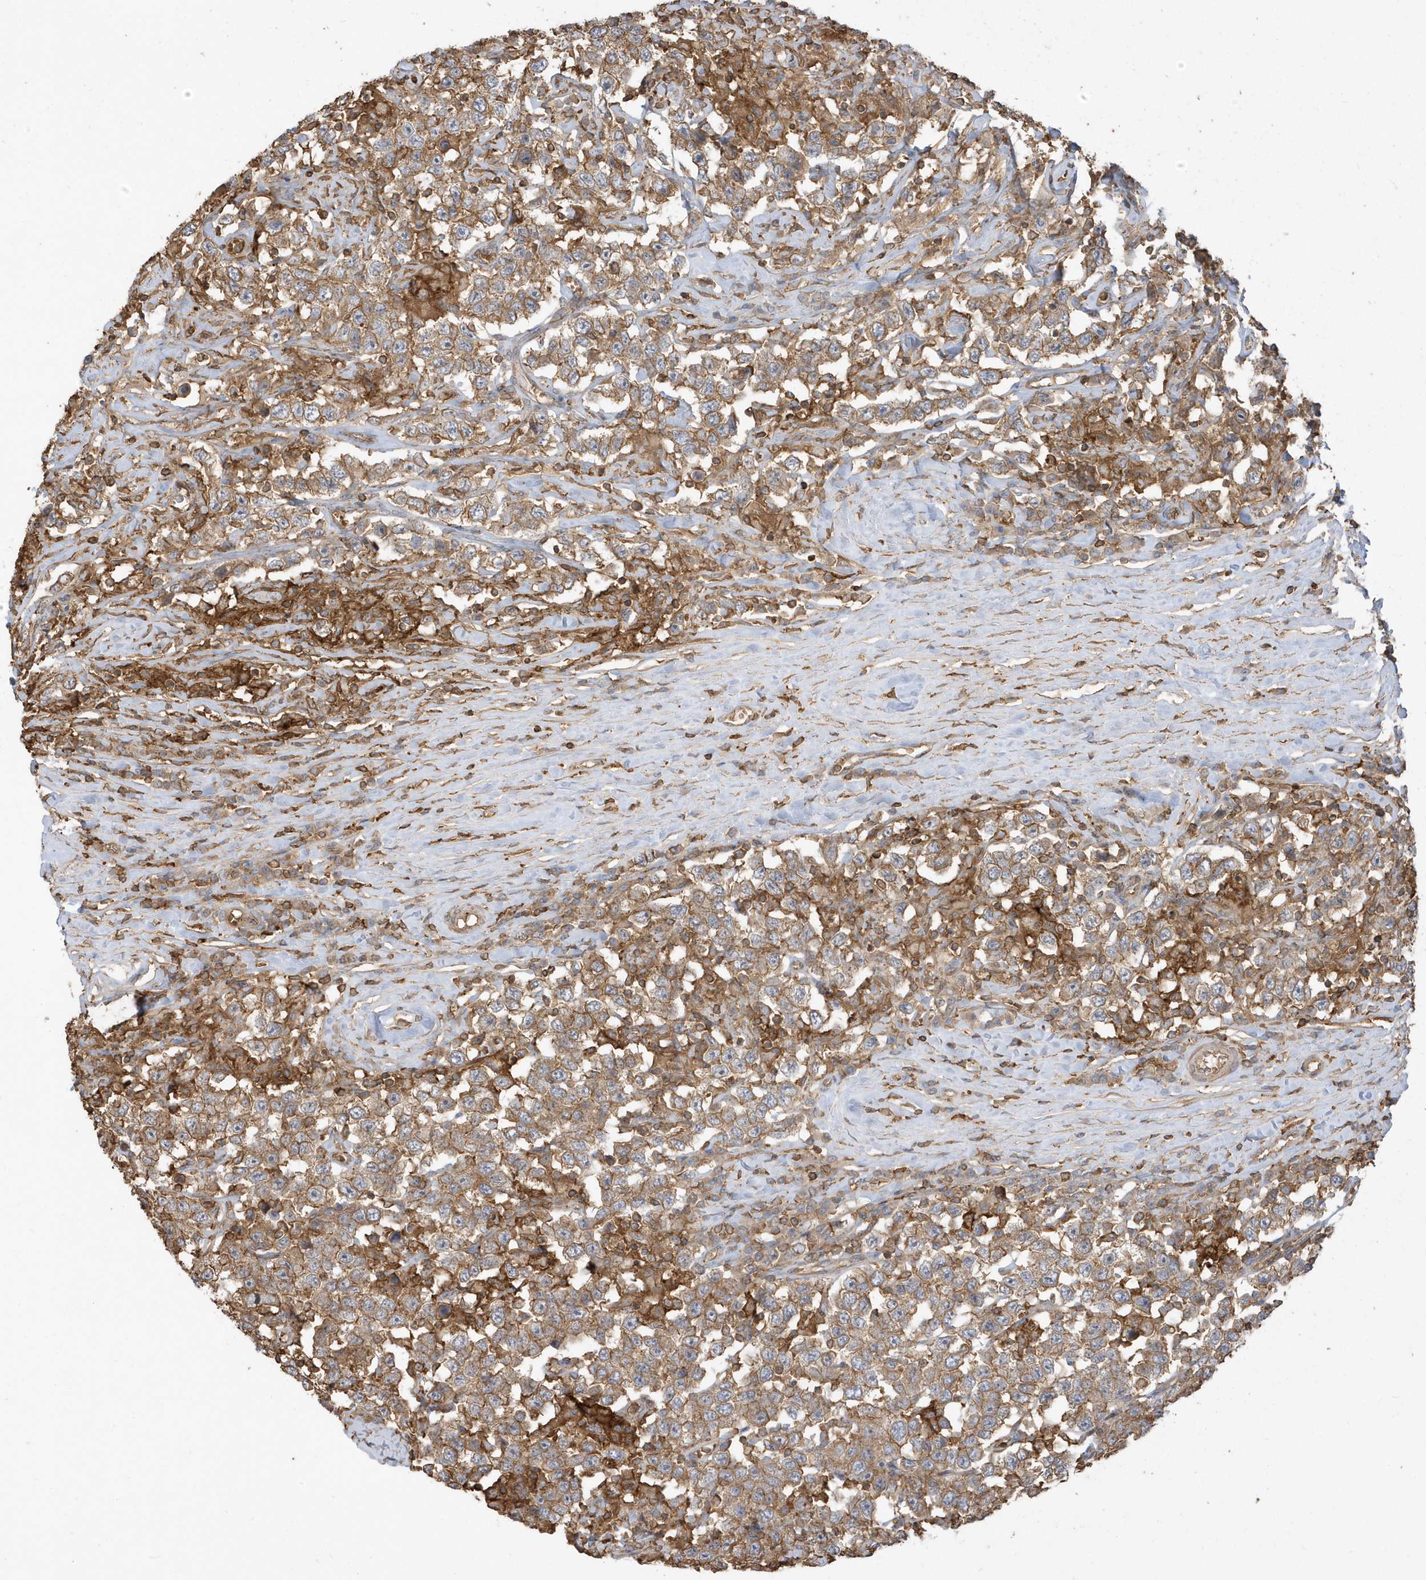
{"staining": {"intensity": "moderate", "quantity": ">75%", "location": "cytoplasmic/membranous"}, "tissue": "testis cancer", "cell_type": "Tumor cells", "image_type": "cancer", "snomed": [{"axis": "morphology", "description": "Seminoma, NOS"}, {"axis": "topography", "description": "Testis"}], "caption": "Tumor cells demonstrate medium levels of moderate cytoplasmic/membranous positivity in about >75% of cells in testis seminoma.", "gene": "ZBTB8A", "patient": {"sex": "male", "age": 41}}